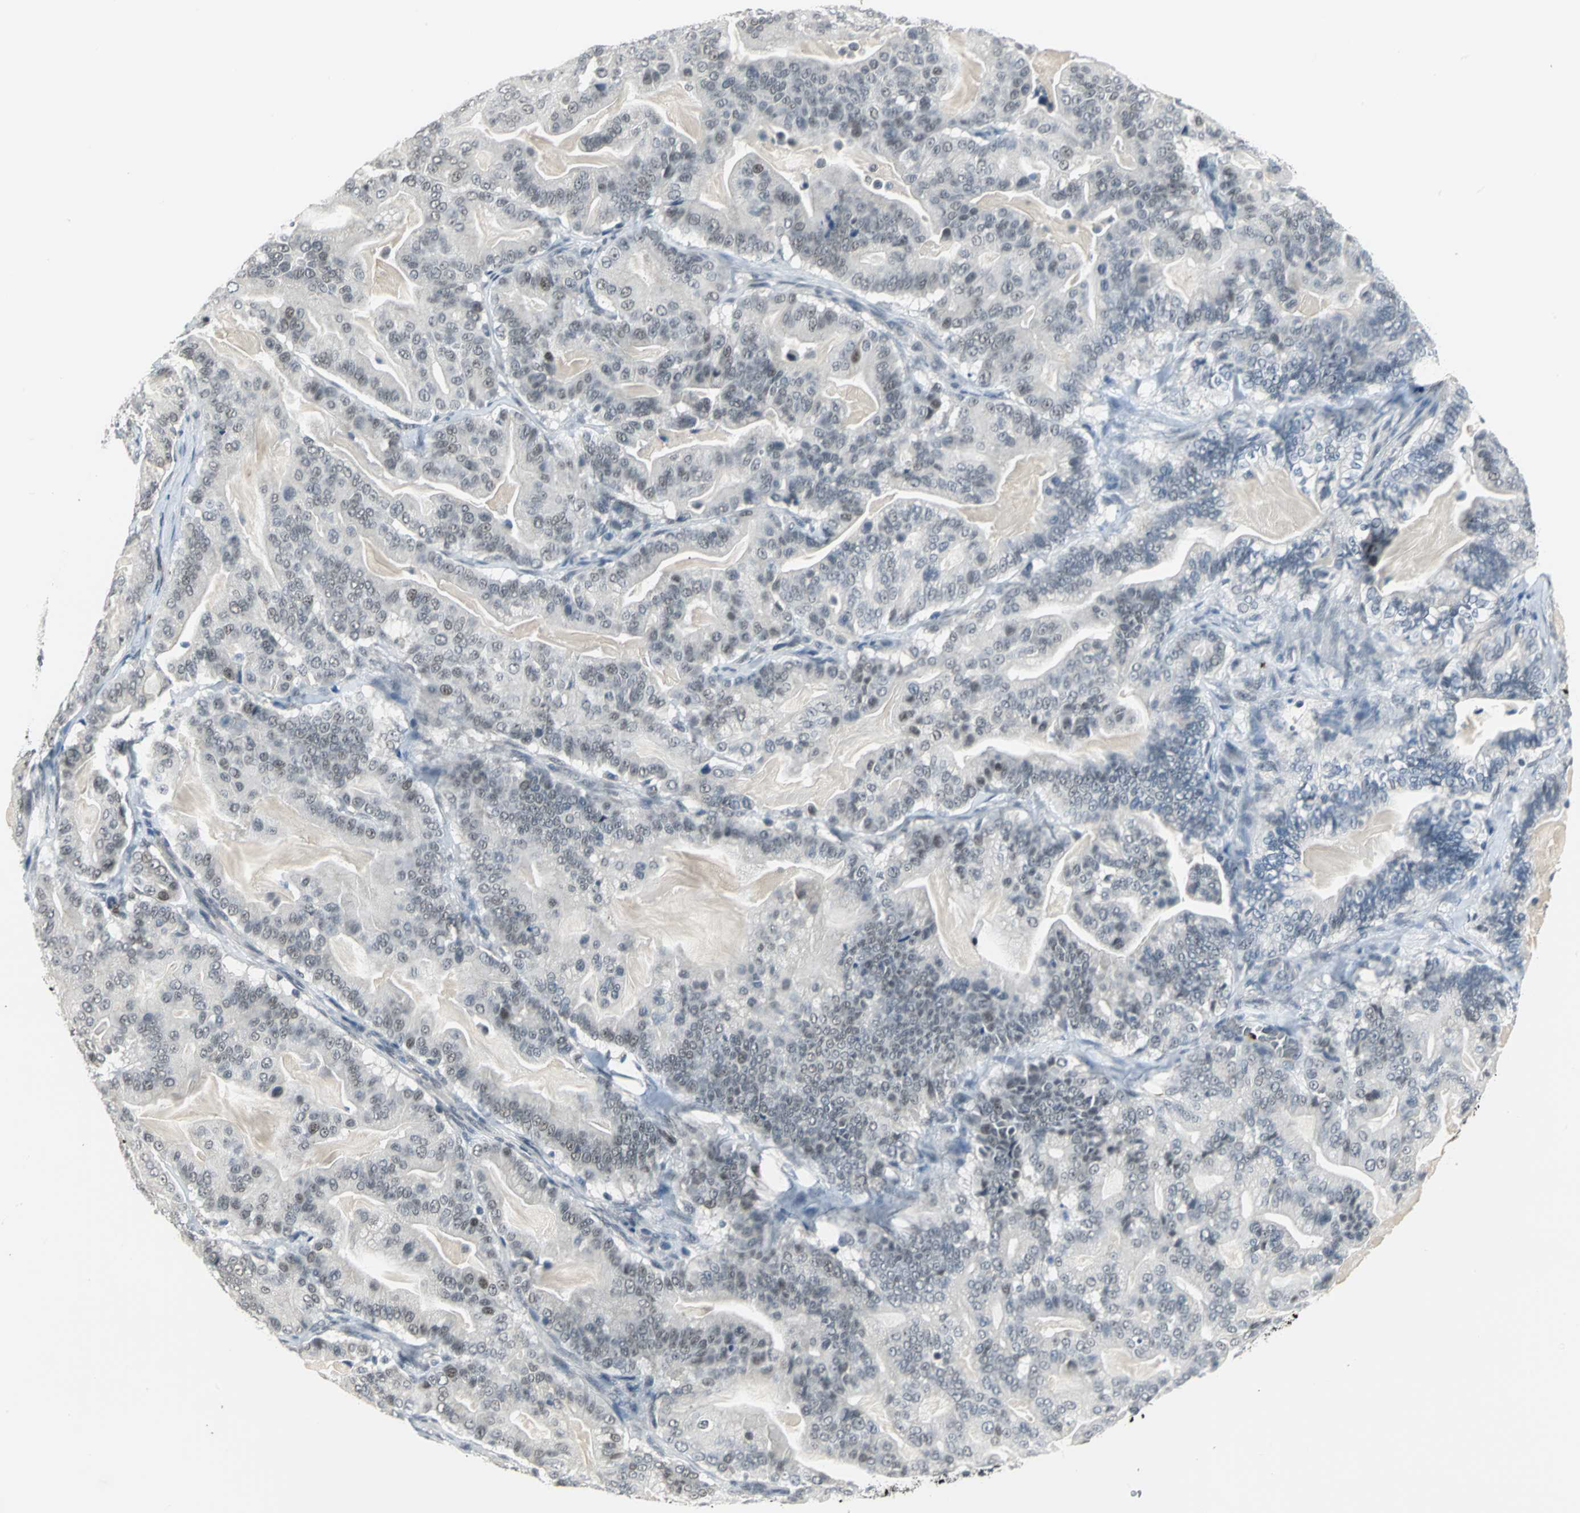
{"staining": {"intensity": "weak", "quantity": "25%-75%", "location": "nuclear"}, "tissue": "pancreatic cancer", "cell_type": "Tumor cells", "image_type": "cancer", "snomed": [{"axis": "morphology", "description": "Adenocarcinoma, NOS"}, {"axis": "topography", "description": "Pancreas"}], "caption": "High-power microscopy captured an immunohistochemistry micrograph of pancreatic cancer (adenocarcinoma), revealing weak nuclear positivity in approximately 25%-75% of tumor cells. (IHC, brightfield microscopy, high magnification).", "gene": "GLI3", "patient": {"sex": "male", "age": 63}}